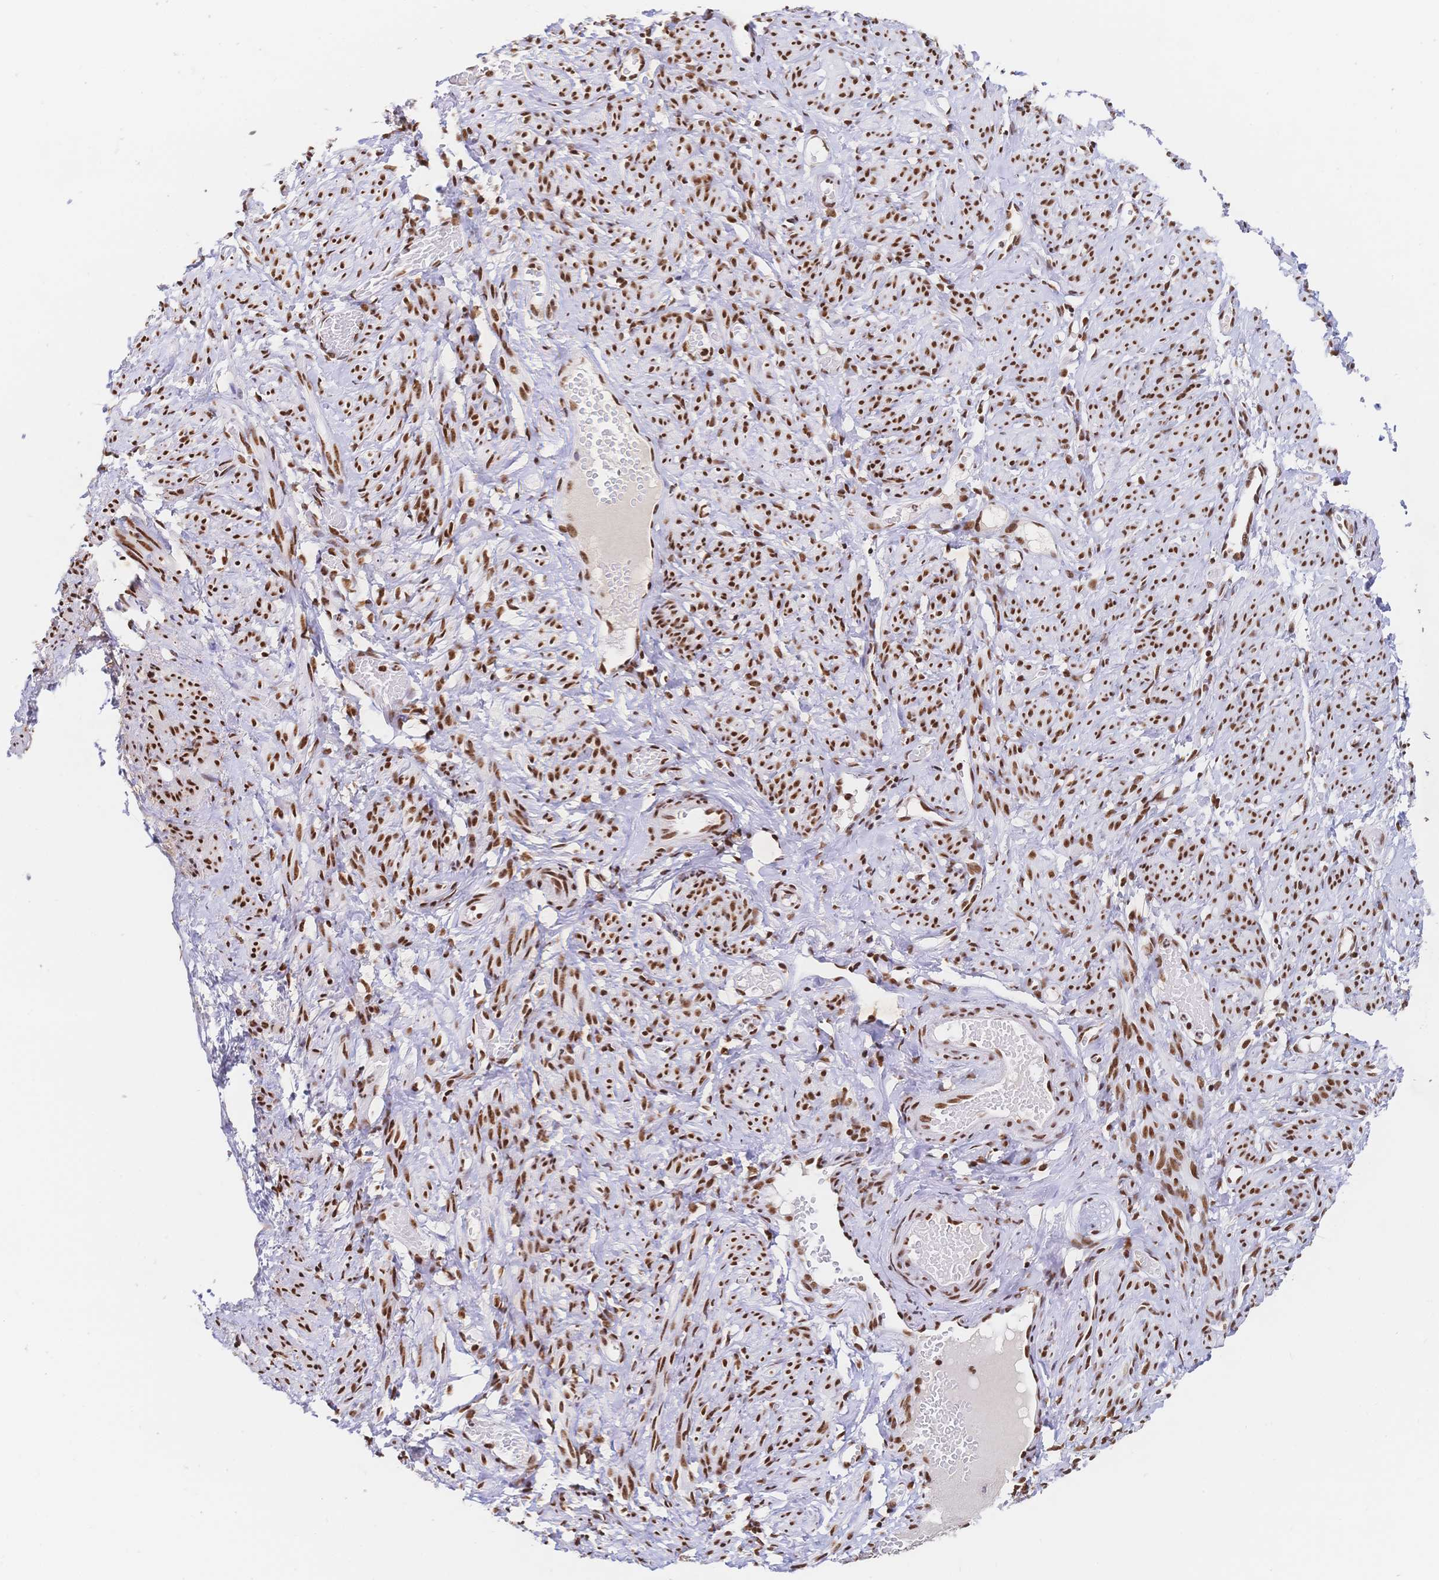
{"staining": {"intensity": "strong", "quantity": ">75%", "location": "nuclear"}, "tissue": "smooth muscle", "cell_type": "Smooth muscle cells", "image_type": "normal", "snomed": [{"axis": "morphology", "description": "Normal tissue, NOS"}, {"axis": "topography", "description": "Smooth muscle"}], "caption": "An image of smooth muscle stained for a protein reveals strong nuclear brown staining in smooth muscle cells.", "gene": "SRSF1", "patient": {"sex": "female", "age": 65}}